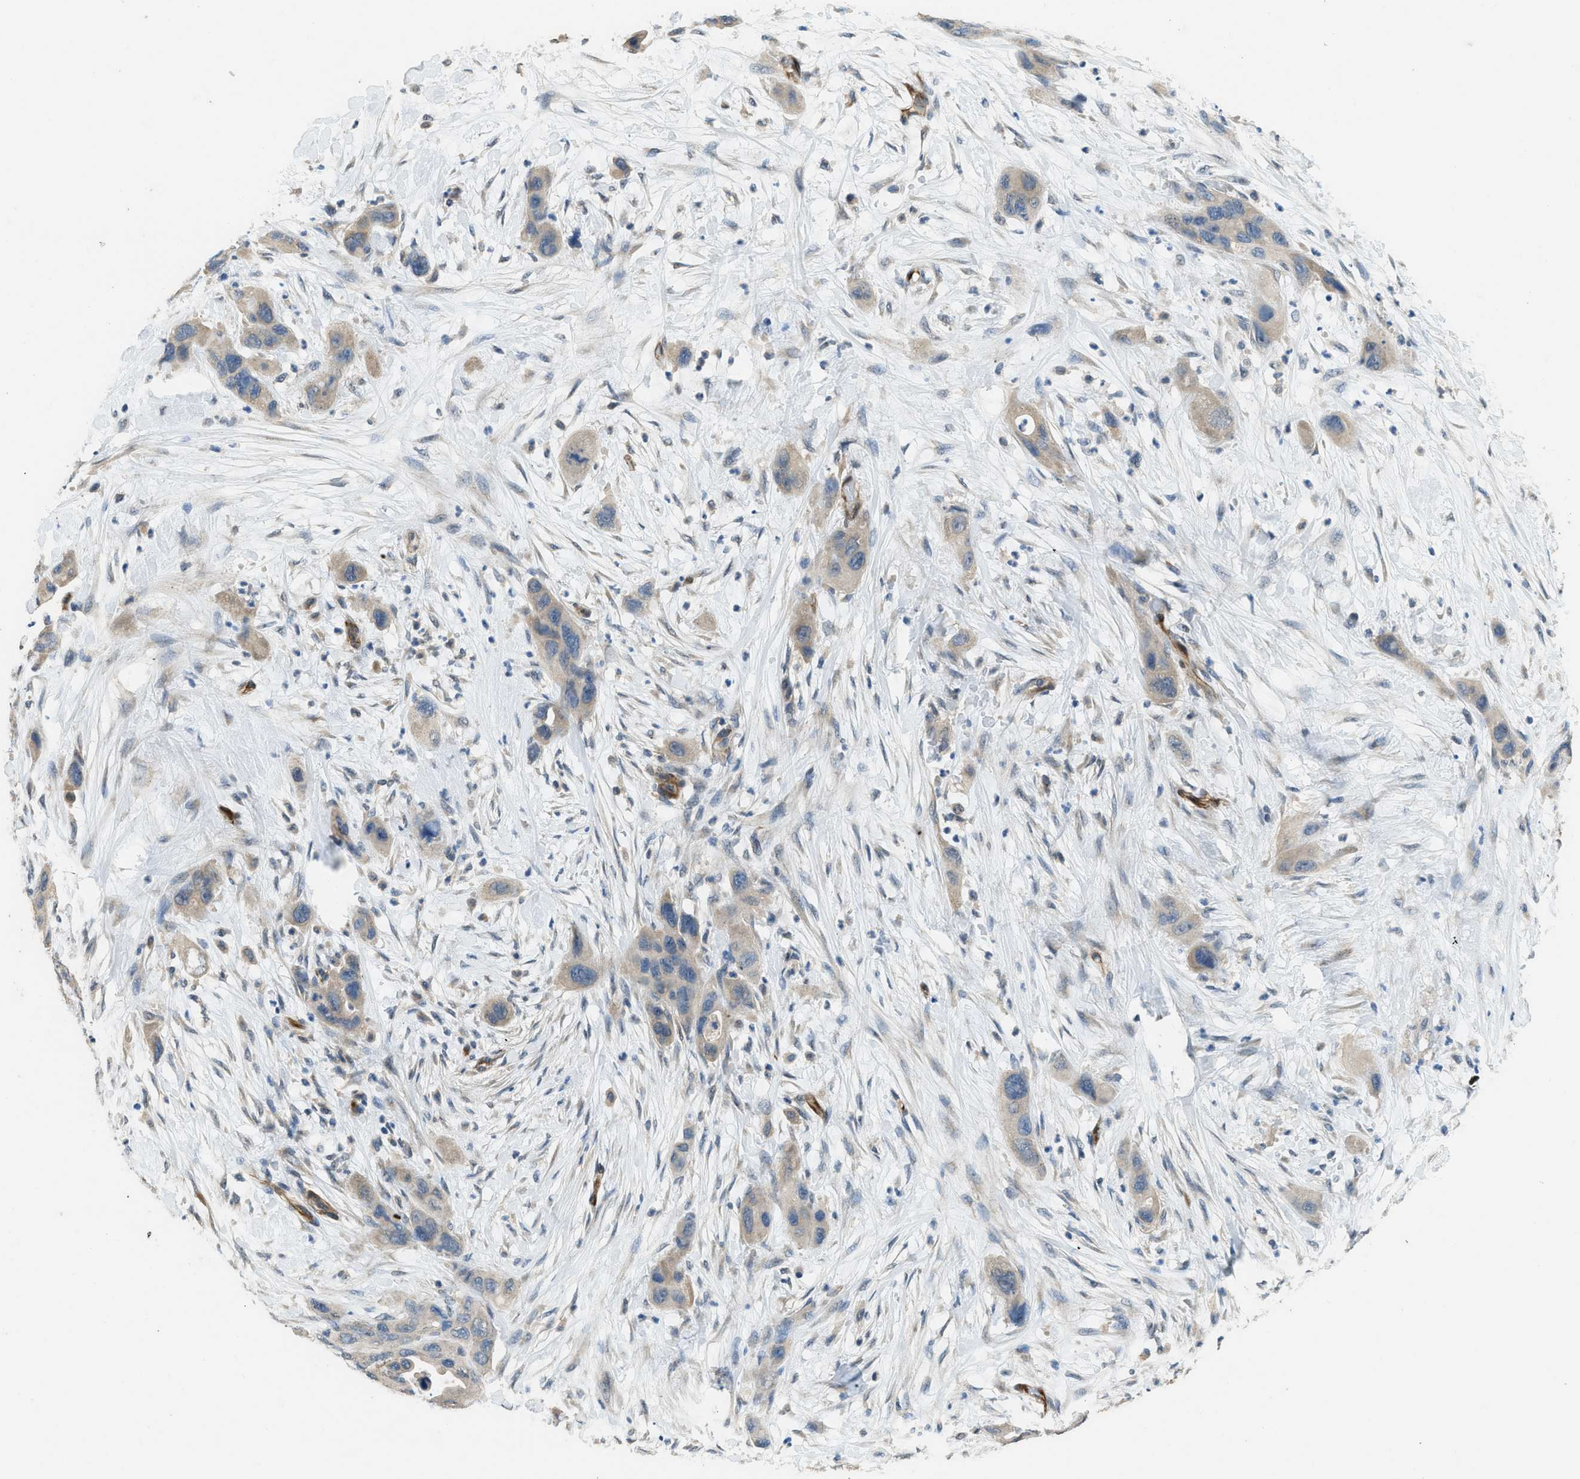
{"staining": {"intensity": "weak", "quantity": "25%-75%", "location": "cytoplasmic/membranous"}, "tissue": "pancreatic cancer", "cell_type": "Tumor cells", "image_type": "cancer", "snomed": [{"axis": "morphology", "description": "Adenocarcinoma, NOS"}, {"axis": "topography", "description": "Pancreas"}], "caption": "Brown immunohistochemical staining in adenocarcinoma (pancreatic) displays weak cytoplasmic/membranous positivity in approximately 25%-75% of tumor cells.", "gene": "SYNM", "patient": {"sex": "female", "age": 71}}